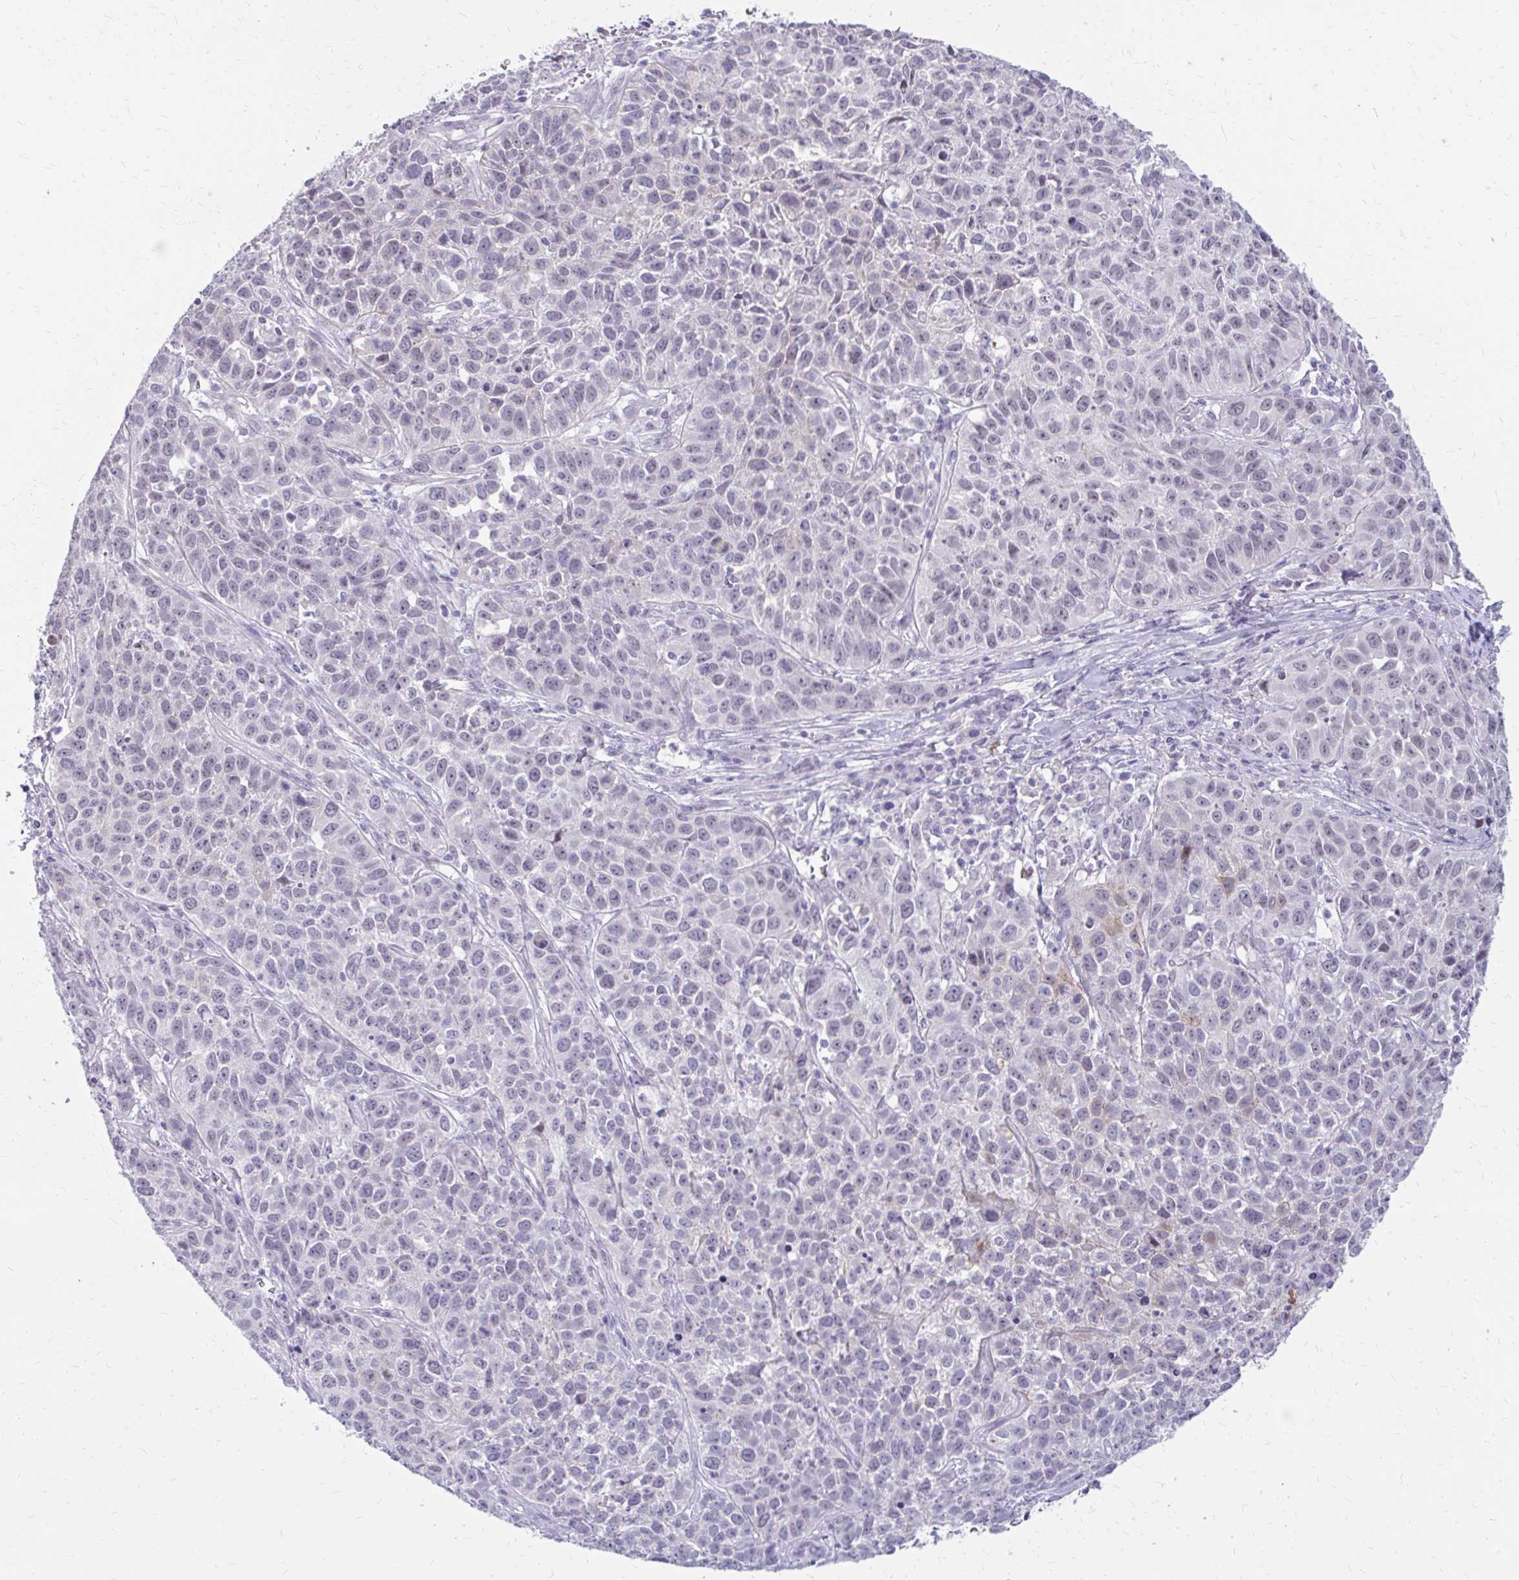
{"staining": {"intensity": "negative", "quantity": "none", "location": "none"}, "tissue": "lung cancer", "cell_type": "Tumor cells", "image_type": "cancer", "snomed": [{"axis": "morphology", "description": "Squamous cell carcinoma, NOS"}, {"axis": "topography", "description": "Lung"}], "caption": "High magnification brightfield microscopy of lung cancer stained with DAB (brown) and counterstained with hematoxylin (blue): tumor cells show no significant staining.", "gene": "RGS16", "patient": {"sex": "male", "age": 76}}